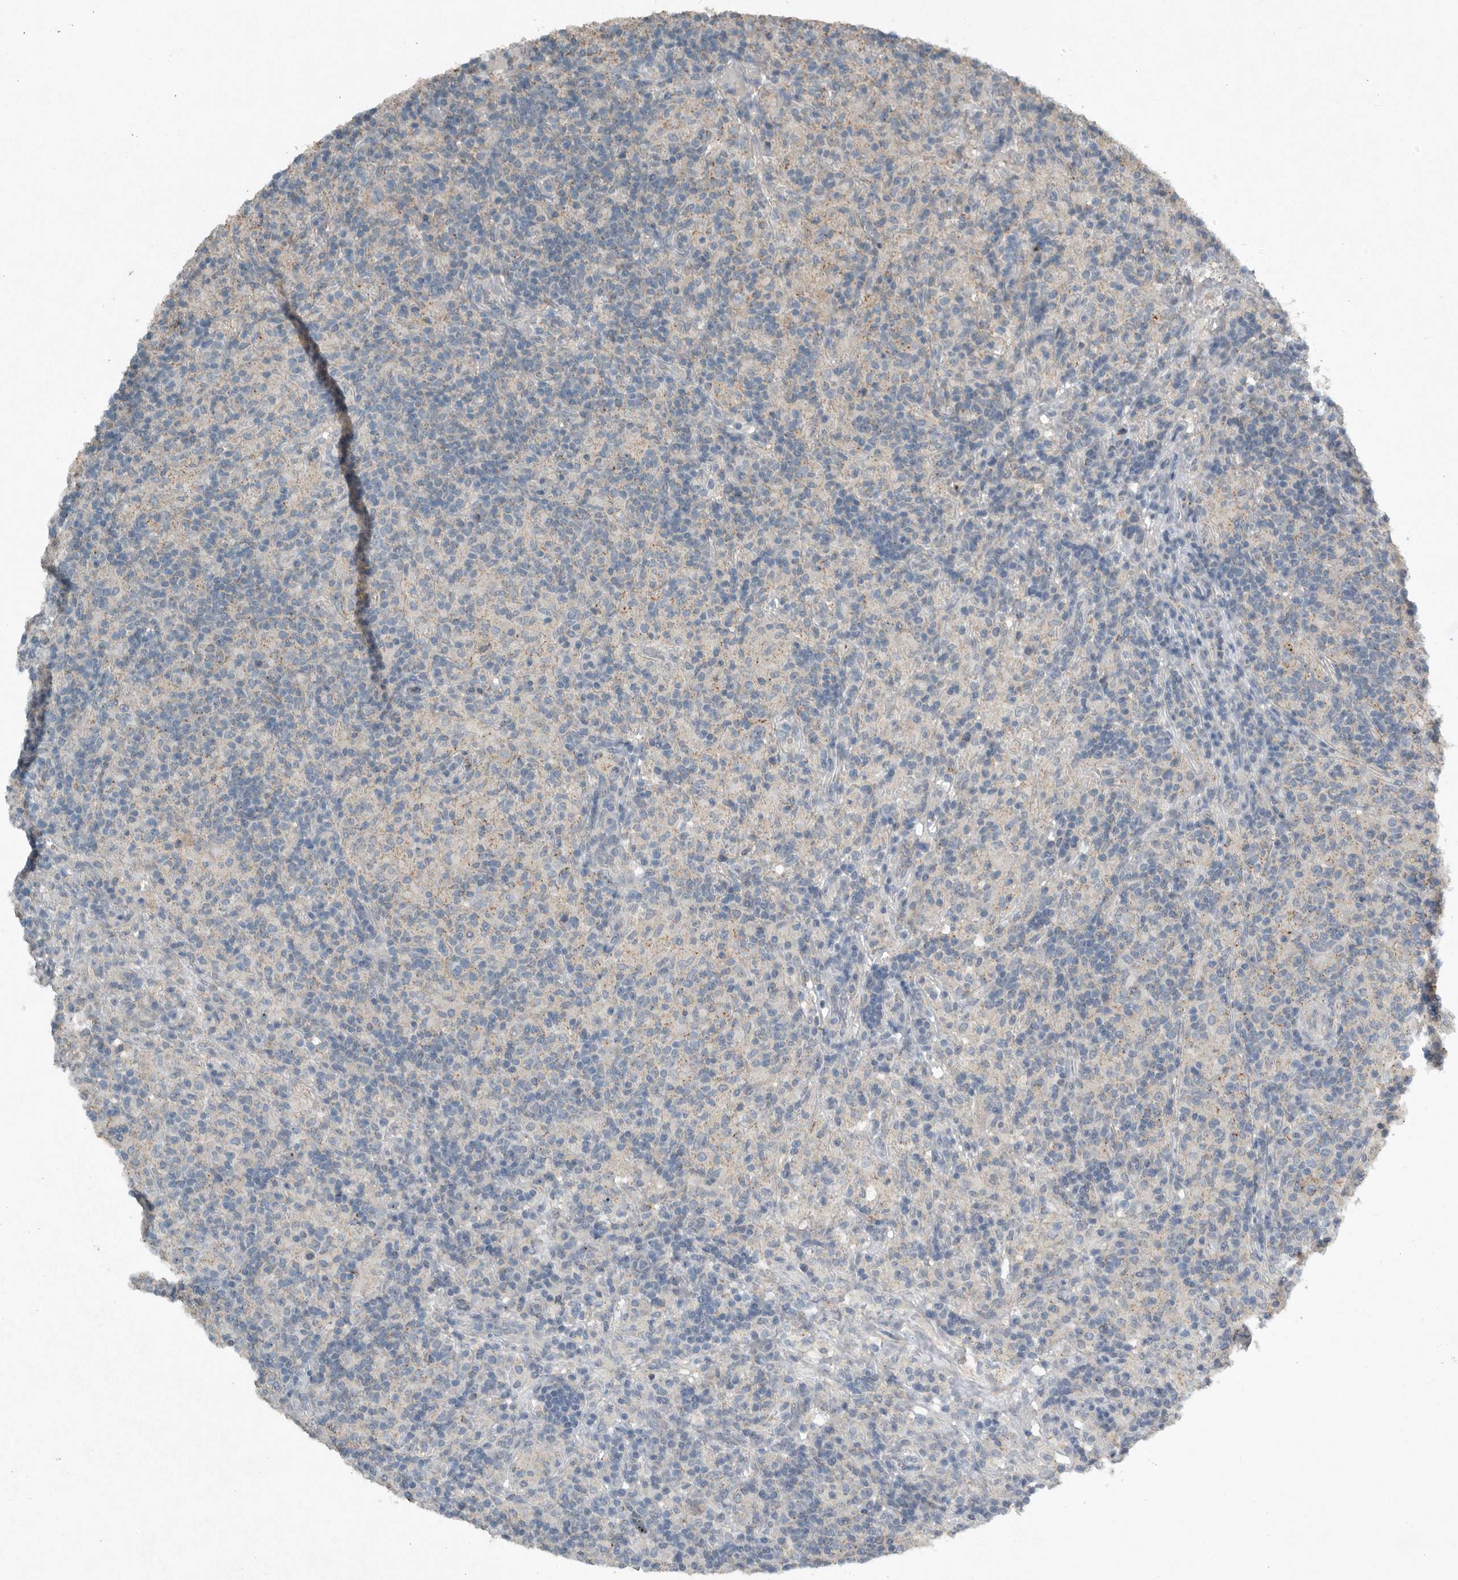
{"staining": {"intensity": "negative", "quantity": "none", "location": "none"}, "tissue": "lymphoma", "cell_type": "Tumor cells", "image_type": "cancer", "snomed": [{"axis": "morphology", "description": "Hodgkin's disease, NOS"}, {"axis": "topography", "description": "Lymph node"}], "caption": "Immunohistochemical staining of lymphoma displays no significant staining in tumor cells.", "gene": "IL20", "patient": {"sex": "male", "age": 70}}